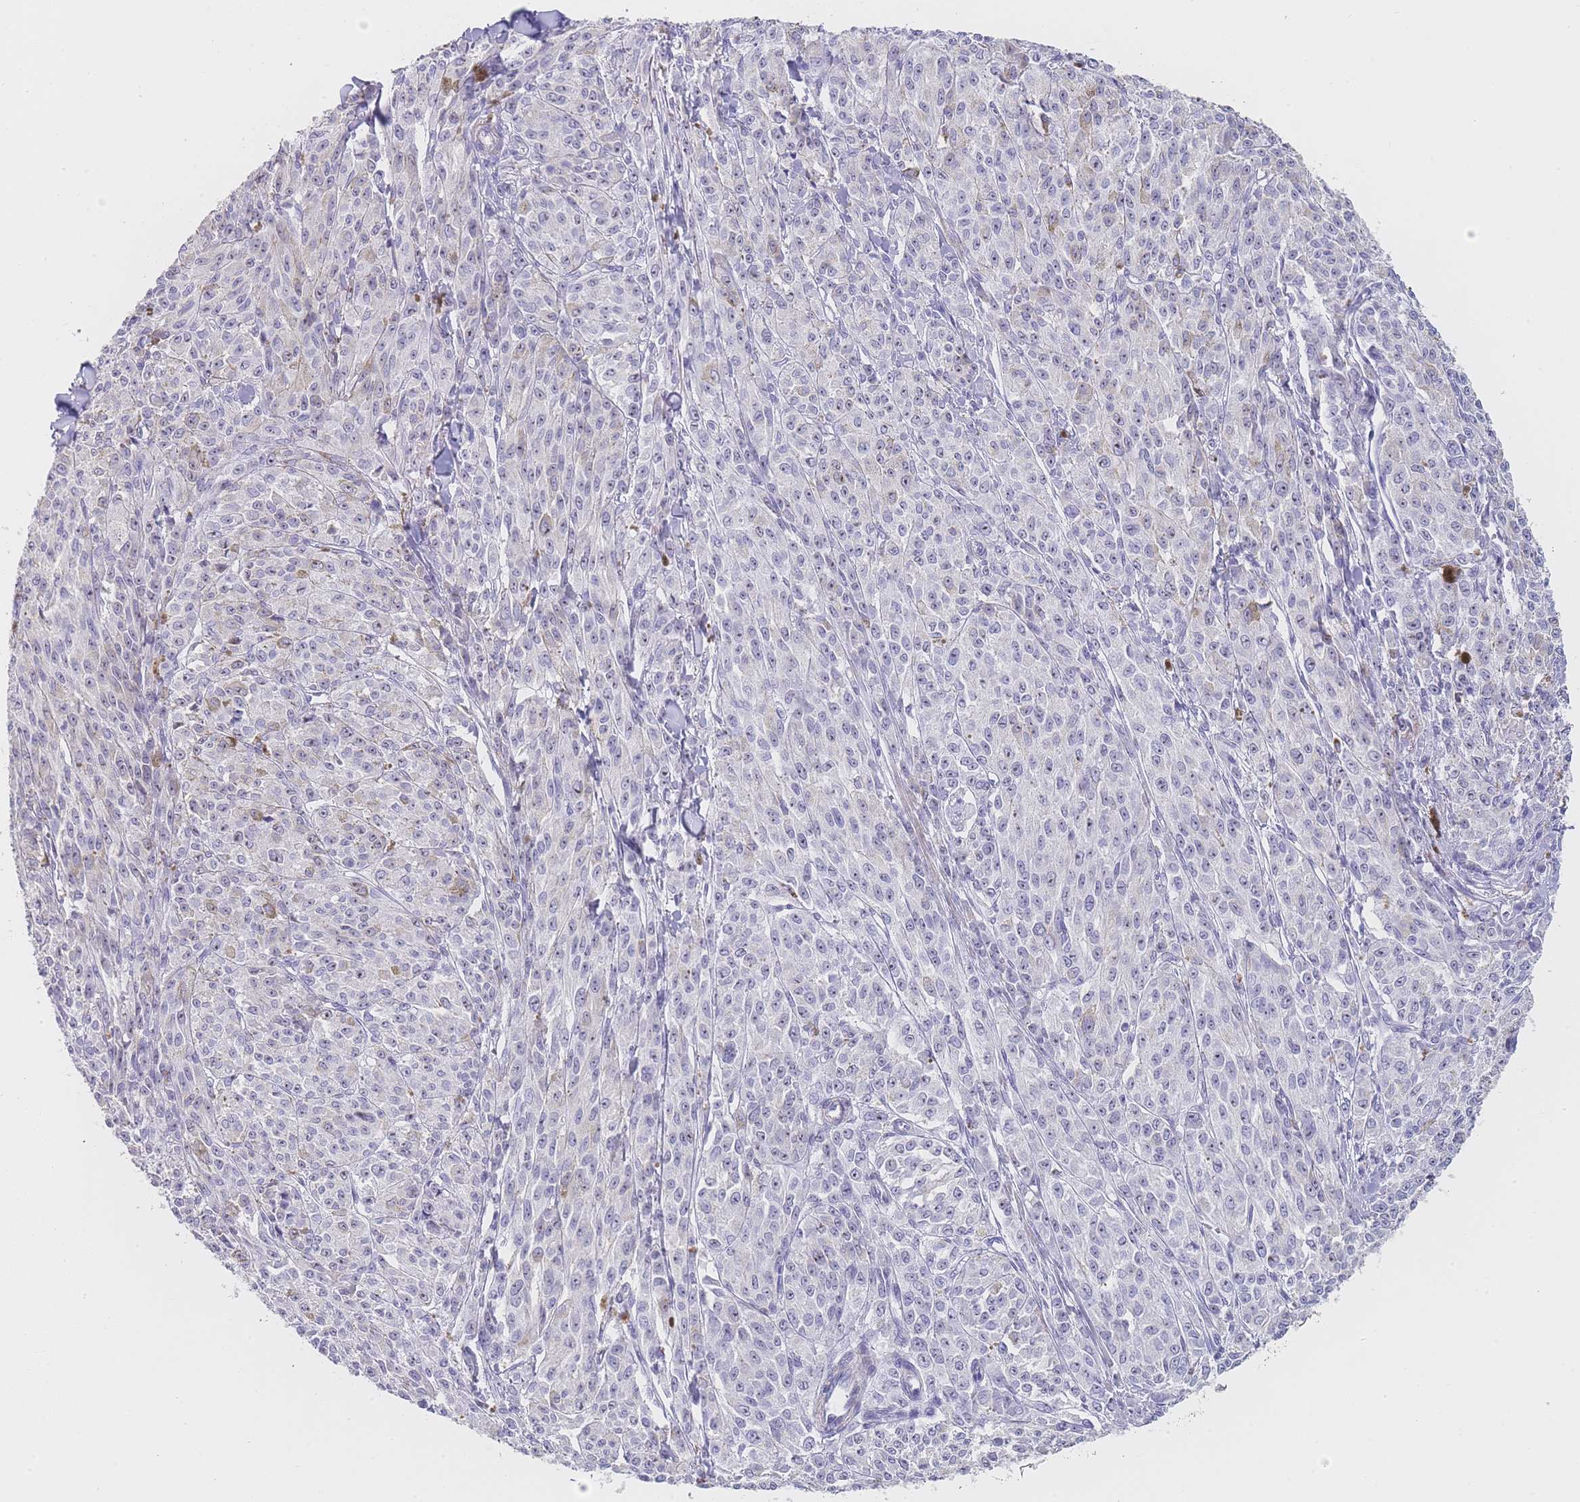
{"staining": {"intensity": "negative", "quantity": "none", "location": "none"}, "tissue": "melanoma", "cell_type": "Tumor cells", "image_type": "cancer", "snomed": [{"axis": "morphology", "description": "Malignant melanoma, NOS"}, {"axis": "topography", "description": "Skin"}], "caption": "Malignant melanoma was stained to show a protein in brown. There is no significant positivity in tumor cells.", "gene": "NOP14", "patient": {"sex": "female", "age": 52}}